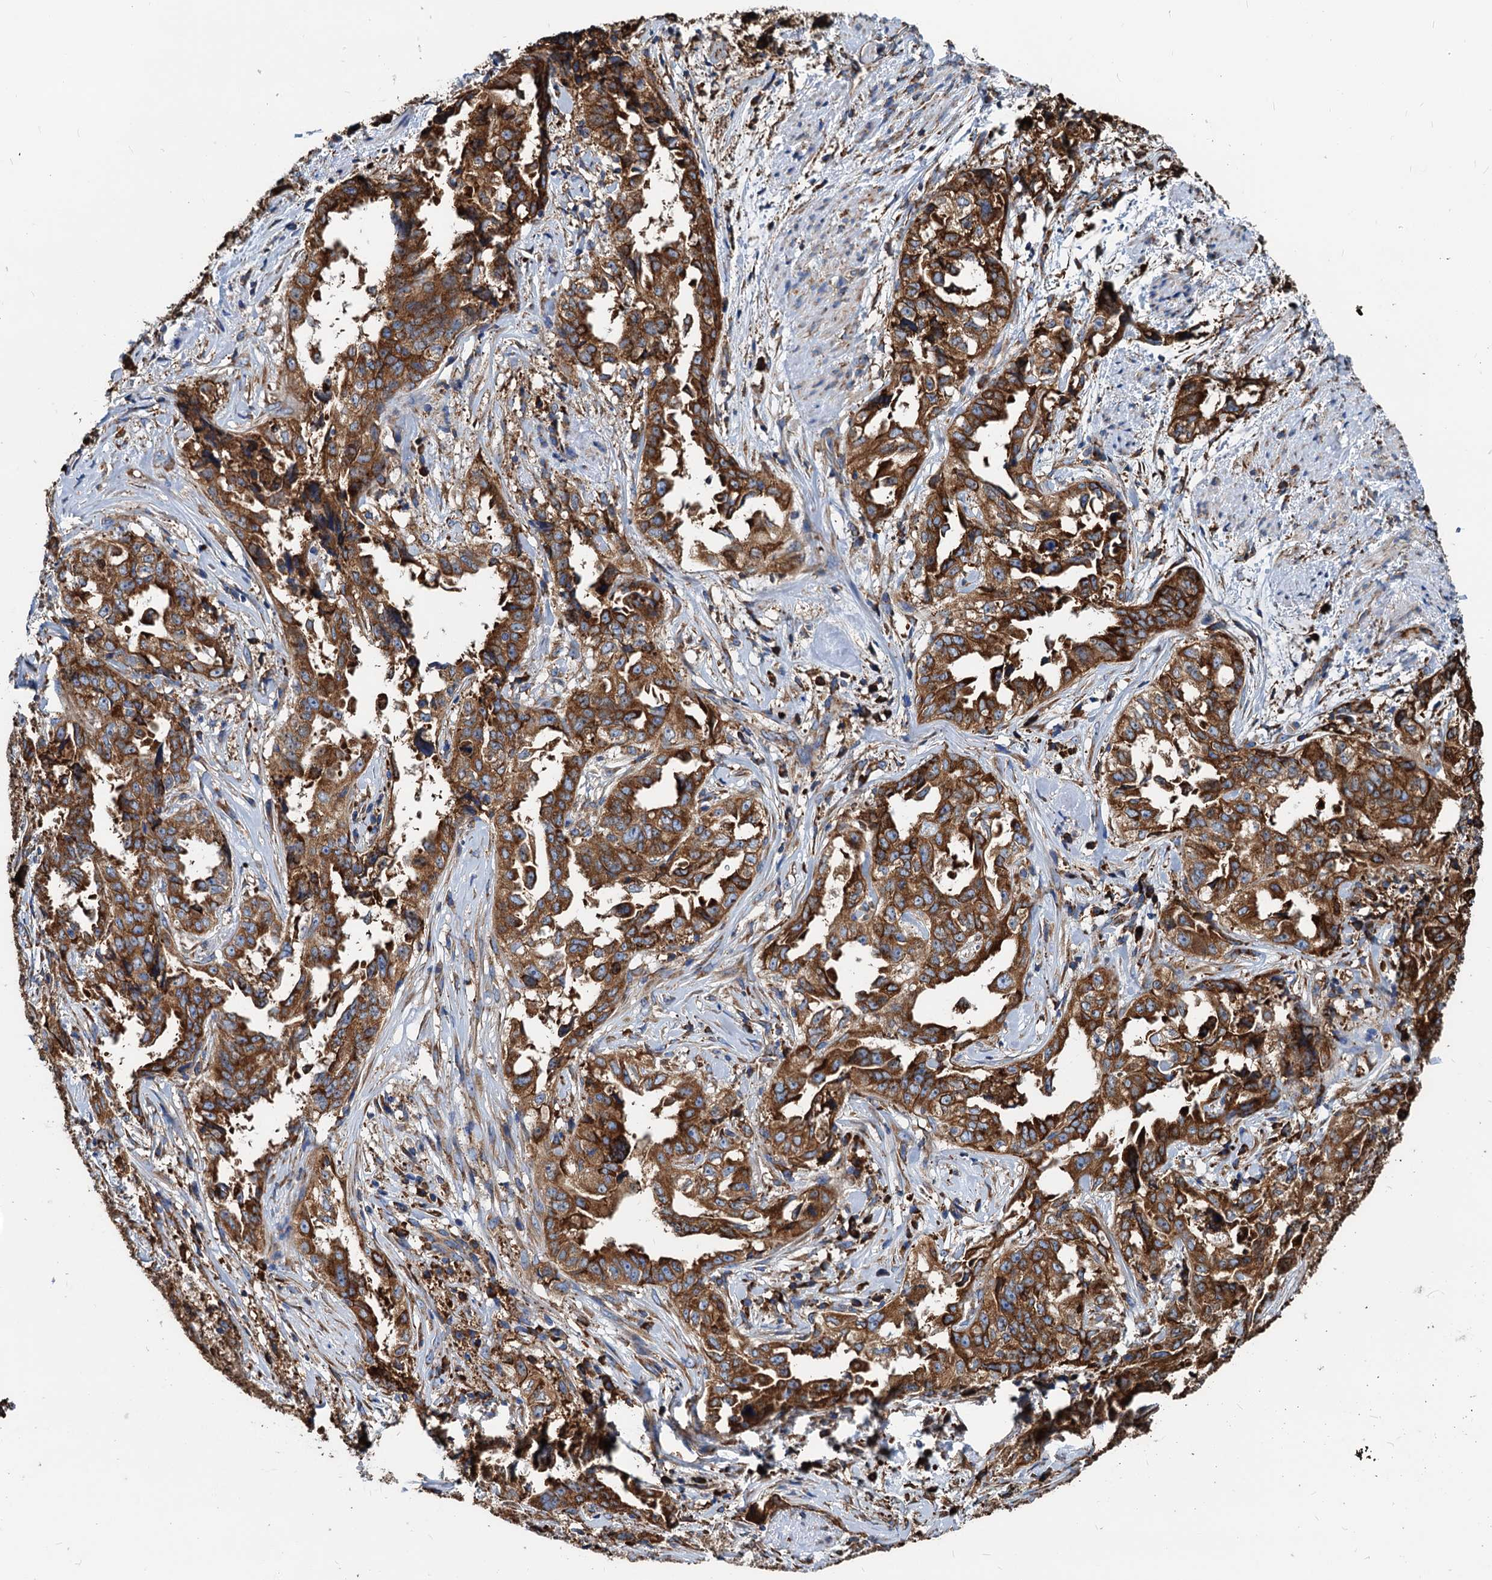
{"staining": {"intensity": "strong", "quantity": ">75%", "location": "cytoplasmic/membranous"}, "tissue": "endometrial cancer", "cell_type": "Tumor cells", "image_type": "cancer", "snomed": [{"axis": "morphology", "description": "Adenocarcinoma, NOS"}, {"axis": "topography", "description": "Endometrium"}], "caption": "An immunohistochemistry image of tumor tissue is shown. Protein staining in brown labels strong cytoplasmic/membranous positivity in adenocarcinoma (endometrial) within tumor cells. The protein of interest is stained brown, and the nuclei are stained in blue (DAB (3,3'-diaminobenzidine) IHC with brightfield microscopy, high magnification).", "gene": "HSPA5", "patient": {"sex": "female", "age": 65}}